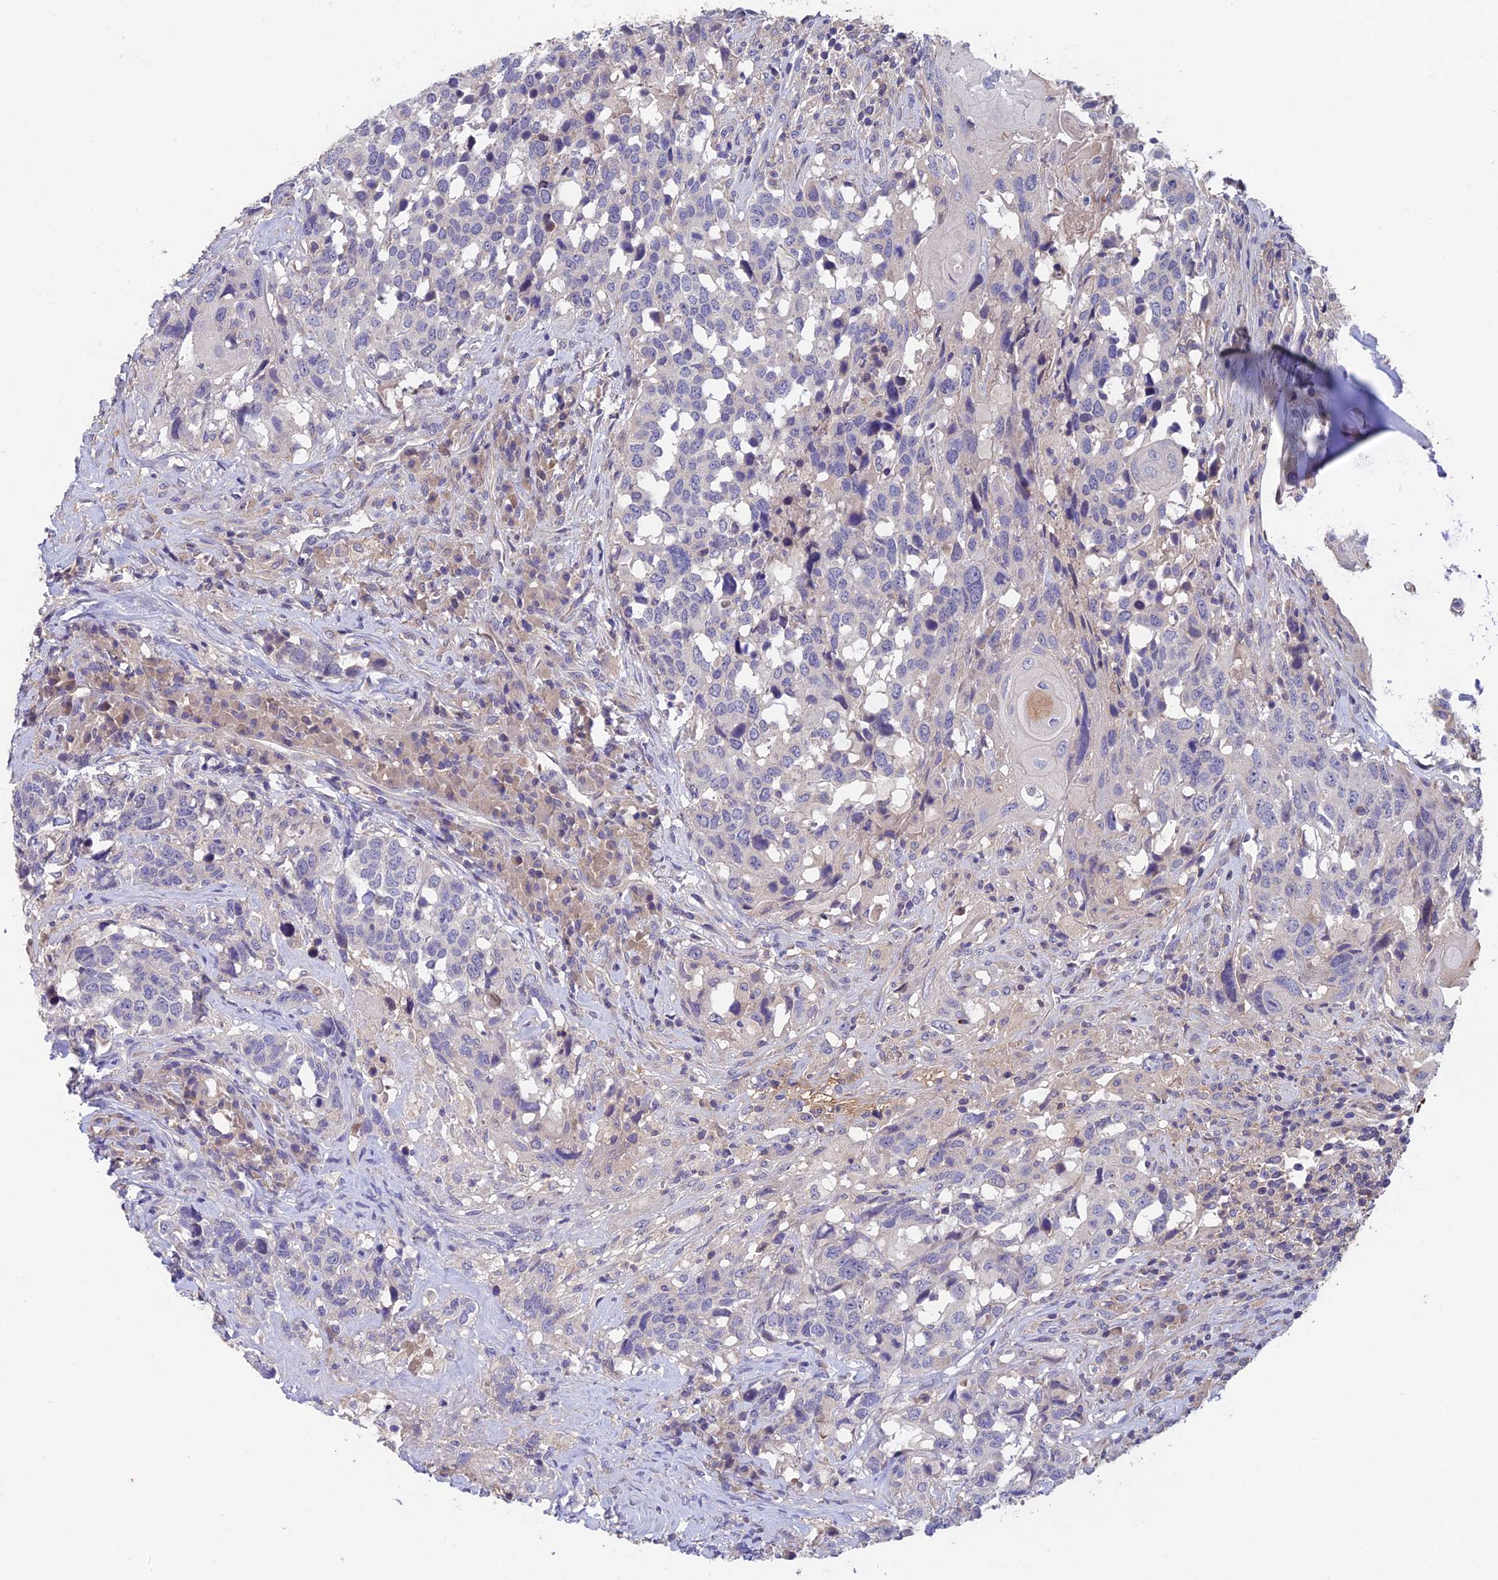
{"staining": {"intensity": "negative", "quantity": "none", "location": "none"}, "tissue": "head and neck cancer", "cell_type": "Tumor cells", "image_type": "cancer", "snomed": [{"axis": "morphology", "description": "Squamous cell carcinoma, NOS"}, {"axis": "topography", "description": "Head-Neck"}], "caption": "This is an IHC histopathology image of human head and neck squamous cell carcinoma. There is no staining in tumor cells.", "gene": "ADAMTS13", "patient": {"sex": "male", "age": 66}}